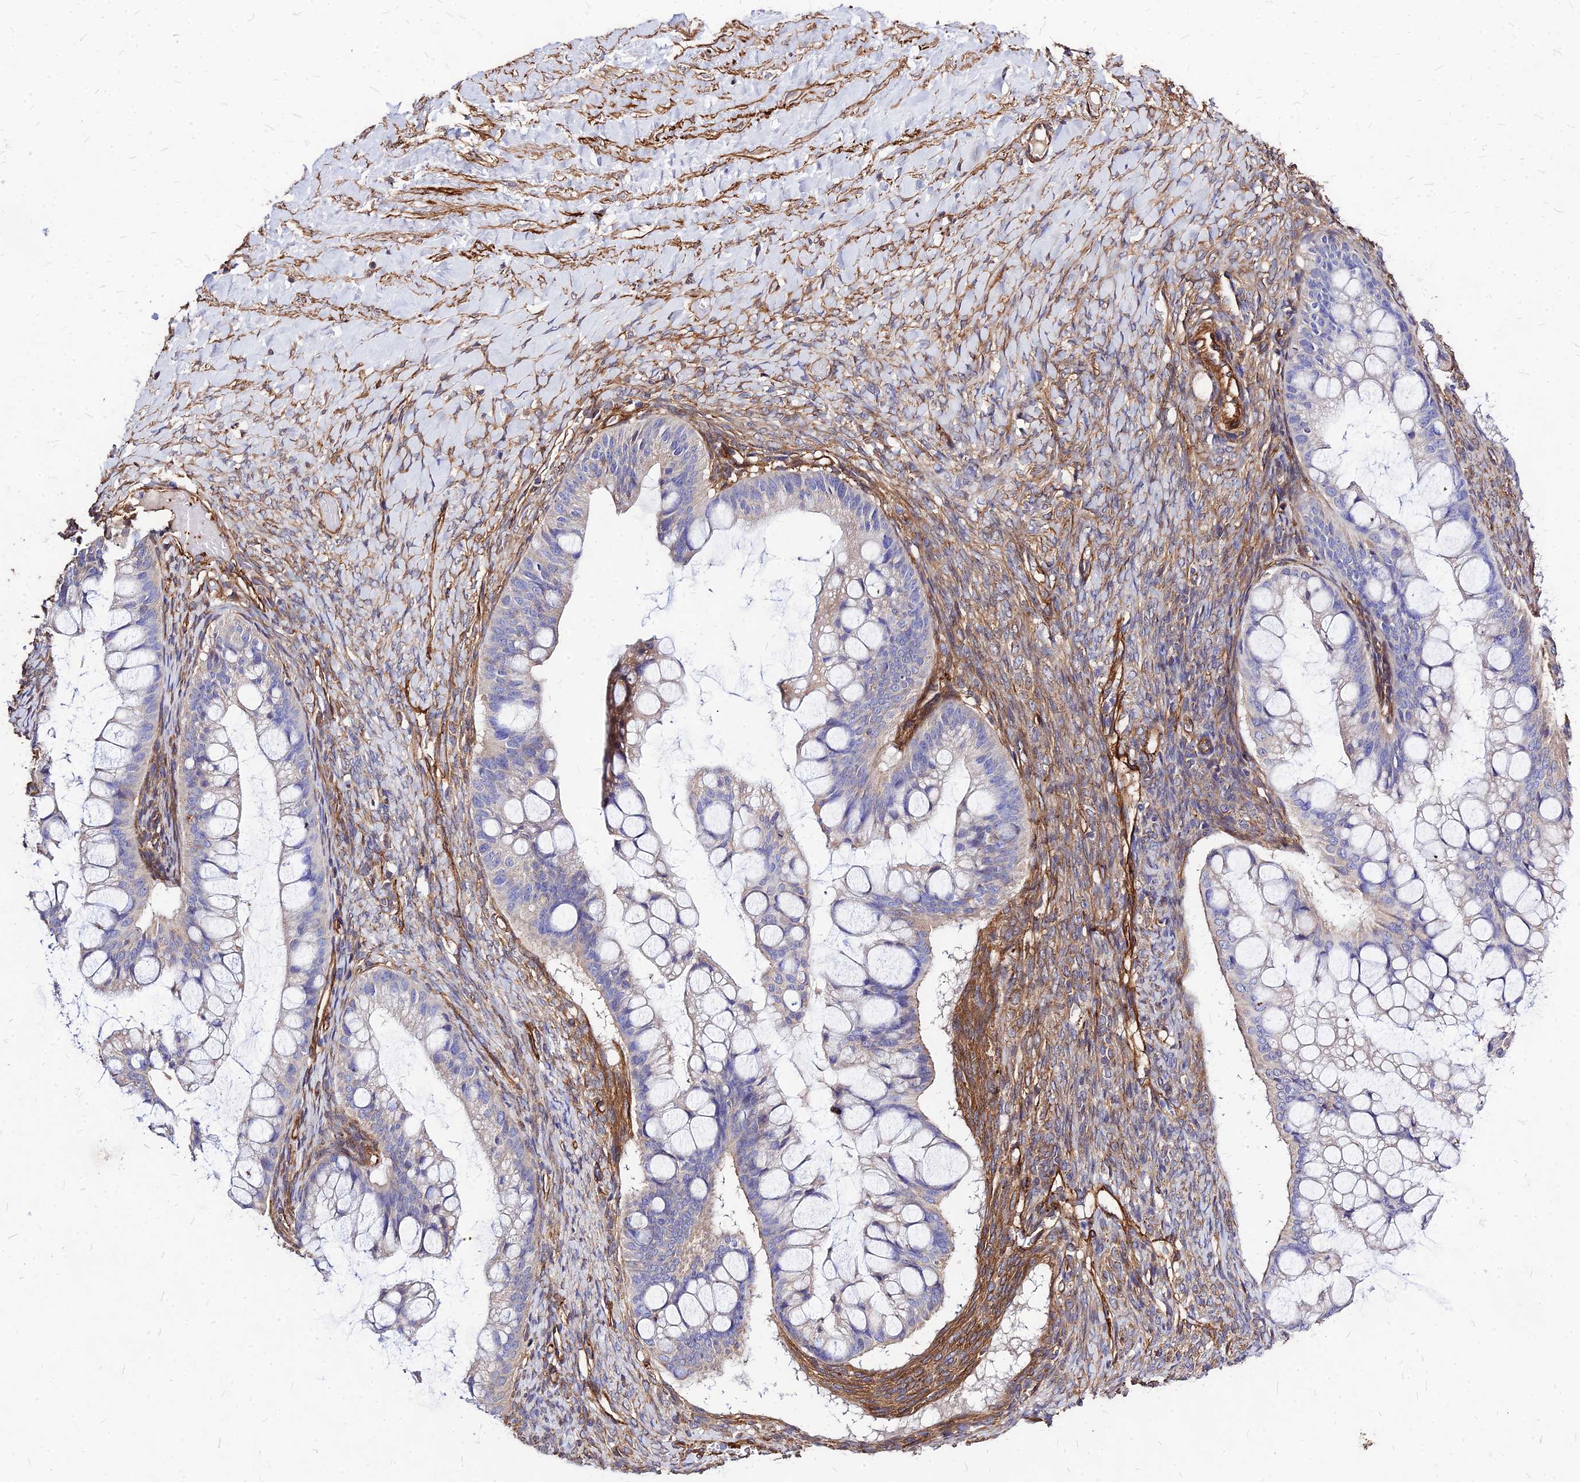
{"staining": {"intensity": "negative", "quantity": "none", "location": "none"}, "tissue": "ovarian cancer", "cell_type": "Tumor cells", "image_type": "cancer", "snomed": [{"axis": "morphology", "description": "Cystadenocarcinoma, mucinous, NOS"}, {"axis": "topography", "description": "Ovary"}], "caption": "Tumor cells are negative for protein expression in human mucinous cystadenocarcinoma (ovarian).", "gene": "EFCC1", "patient": {"sex": "female", "age": 73}}